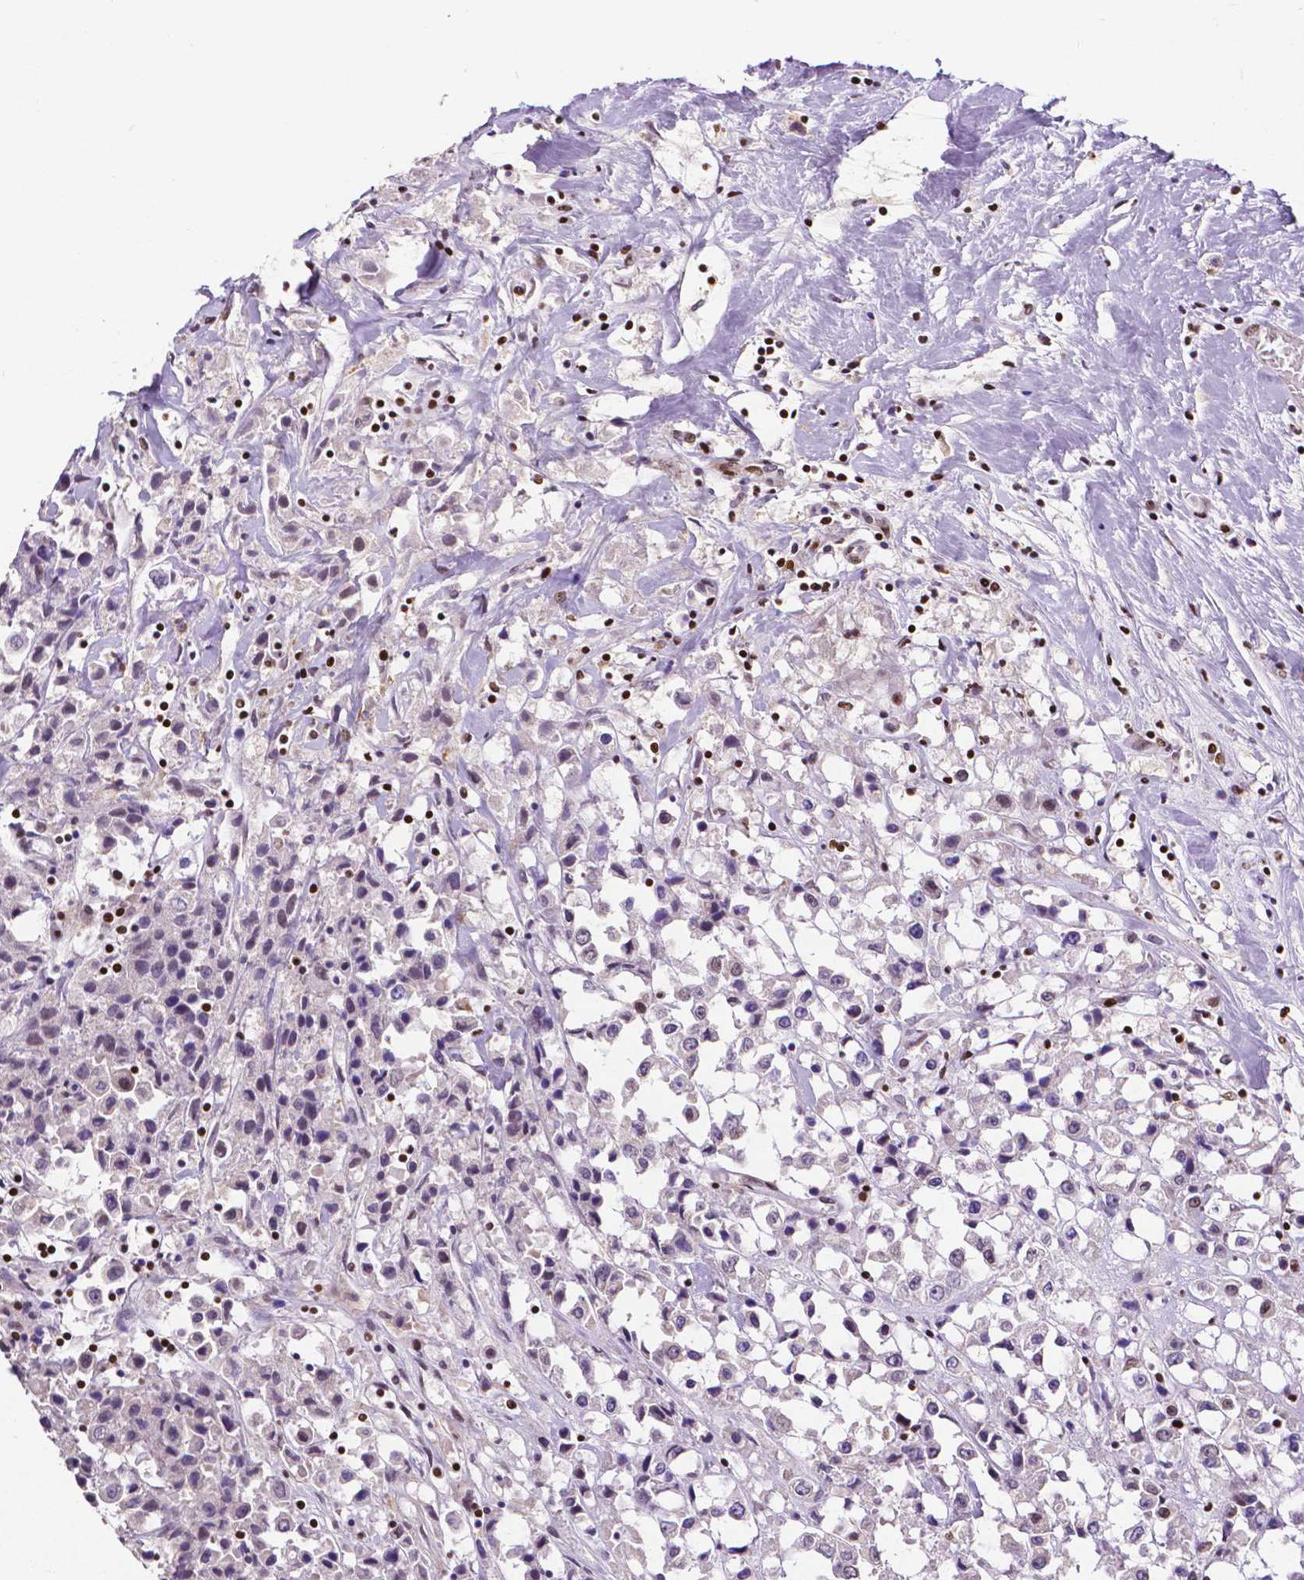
{"staining": {"intensity": "moderate", "quantity": "25%-75%", "location": "nuclear"}, "tissue": "breast cancer", "cell_type": "Tumor cells", "image_type": "cancer", "snomed": [{"axis": "morphology", "description": "Duct carcinoma"}, {"axis": "topography", "description": "Breast"}], "caption": "The micrograph shows immunohistochemical staining of infiltrating ductal carcinoma (breast). There is moderate nuclear staining is appreciated in approximately 25%-75% of tumor cells. (DAB IHC, brown staining for protein, blue staining for nuclei).", "gene": "CTCF", "patient": {"sex": "female", "age": 61}}